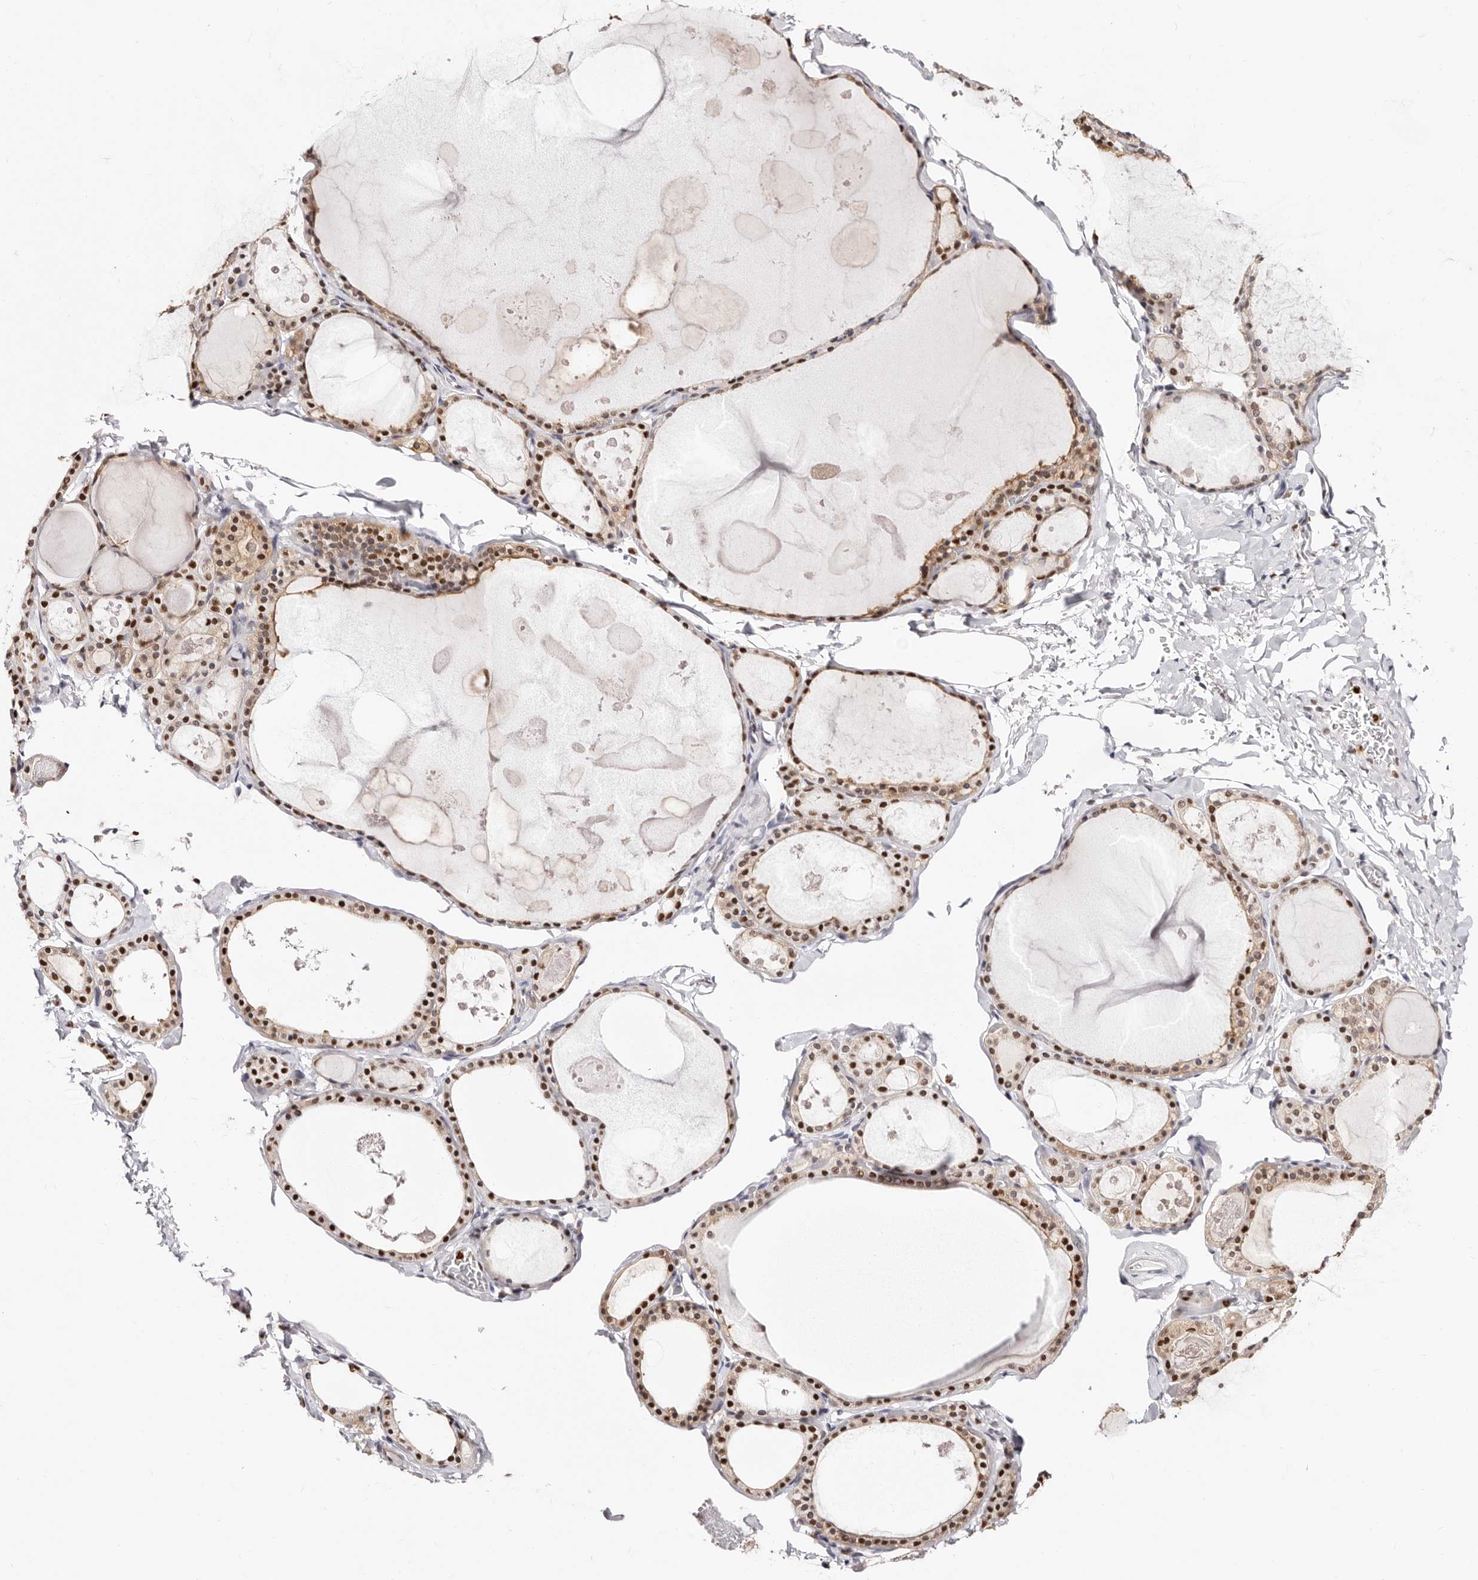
{"staining": {"intensity": "strong", "quantity": ">75%", "location": "nuclear"}, "tissue": "thyroid gland", "cell_type": "Glandular cells", "image_type": "normal", "snomed": [{"axis": "morphology", "description": "Normal tissue, NOS"}, {"axis": "topography", "description": "Thyroid gland"}], "caption": "Immunohistochemical staining of benign thyroid gland displays >75% levels of strong nuclear protein expression in about >75% of glandular cells. Using DAB (brown) and hematoxylin (blue) stains, captured at high magnification using brightfield microscopy.", "gene": "TKT", "patient": {"sex": "male", "age": 56}}